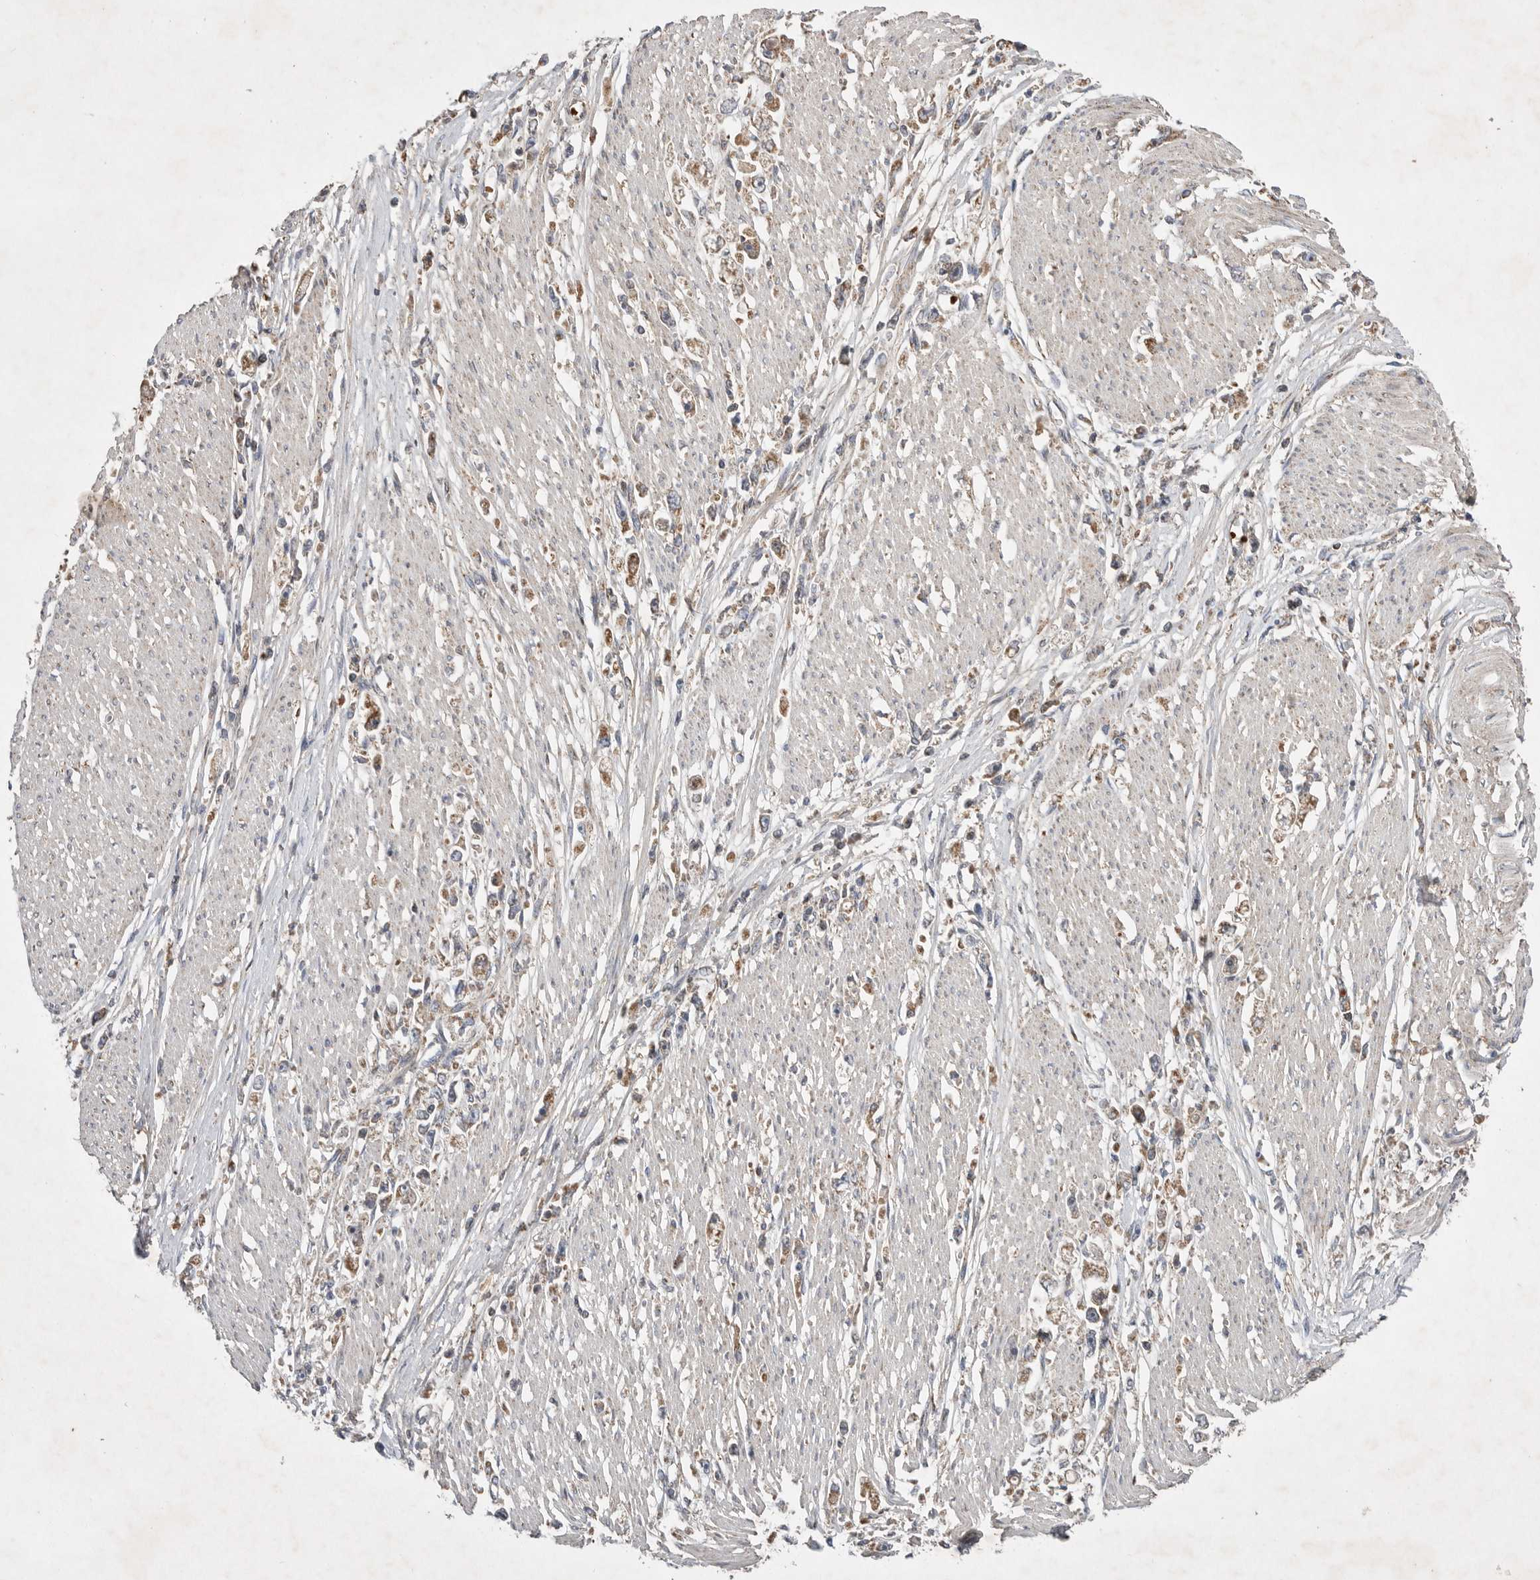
{"staining": {"intensity": "strong", "quantity": ">75%", "location": "cytoplasmic/membranous"}, "tissue": "stomach cancer", "cell_type": "Tumor cells", "image_type": "cancer", "snomed": [{"axis": "morphology", "description": "Adenocarcinoma, NOS"}, {"axis": "topography", "description": "Stomach"}], "caption": "A brown stain highlights strong cytoplasmic/membranous positivity of a protein in stomach cancer (adenocarcinoma) tumor cells.", "gene": "KIF21B", "patient": {"sex": "female", "age": 59}}